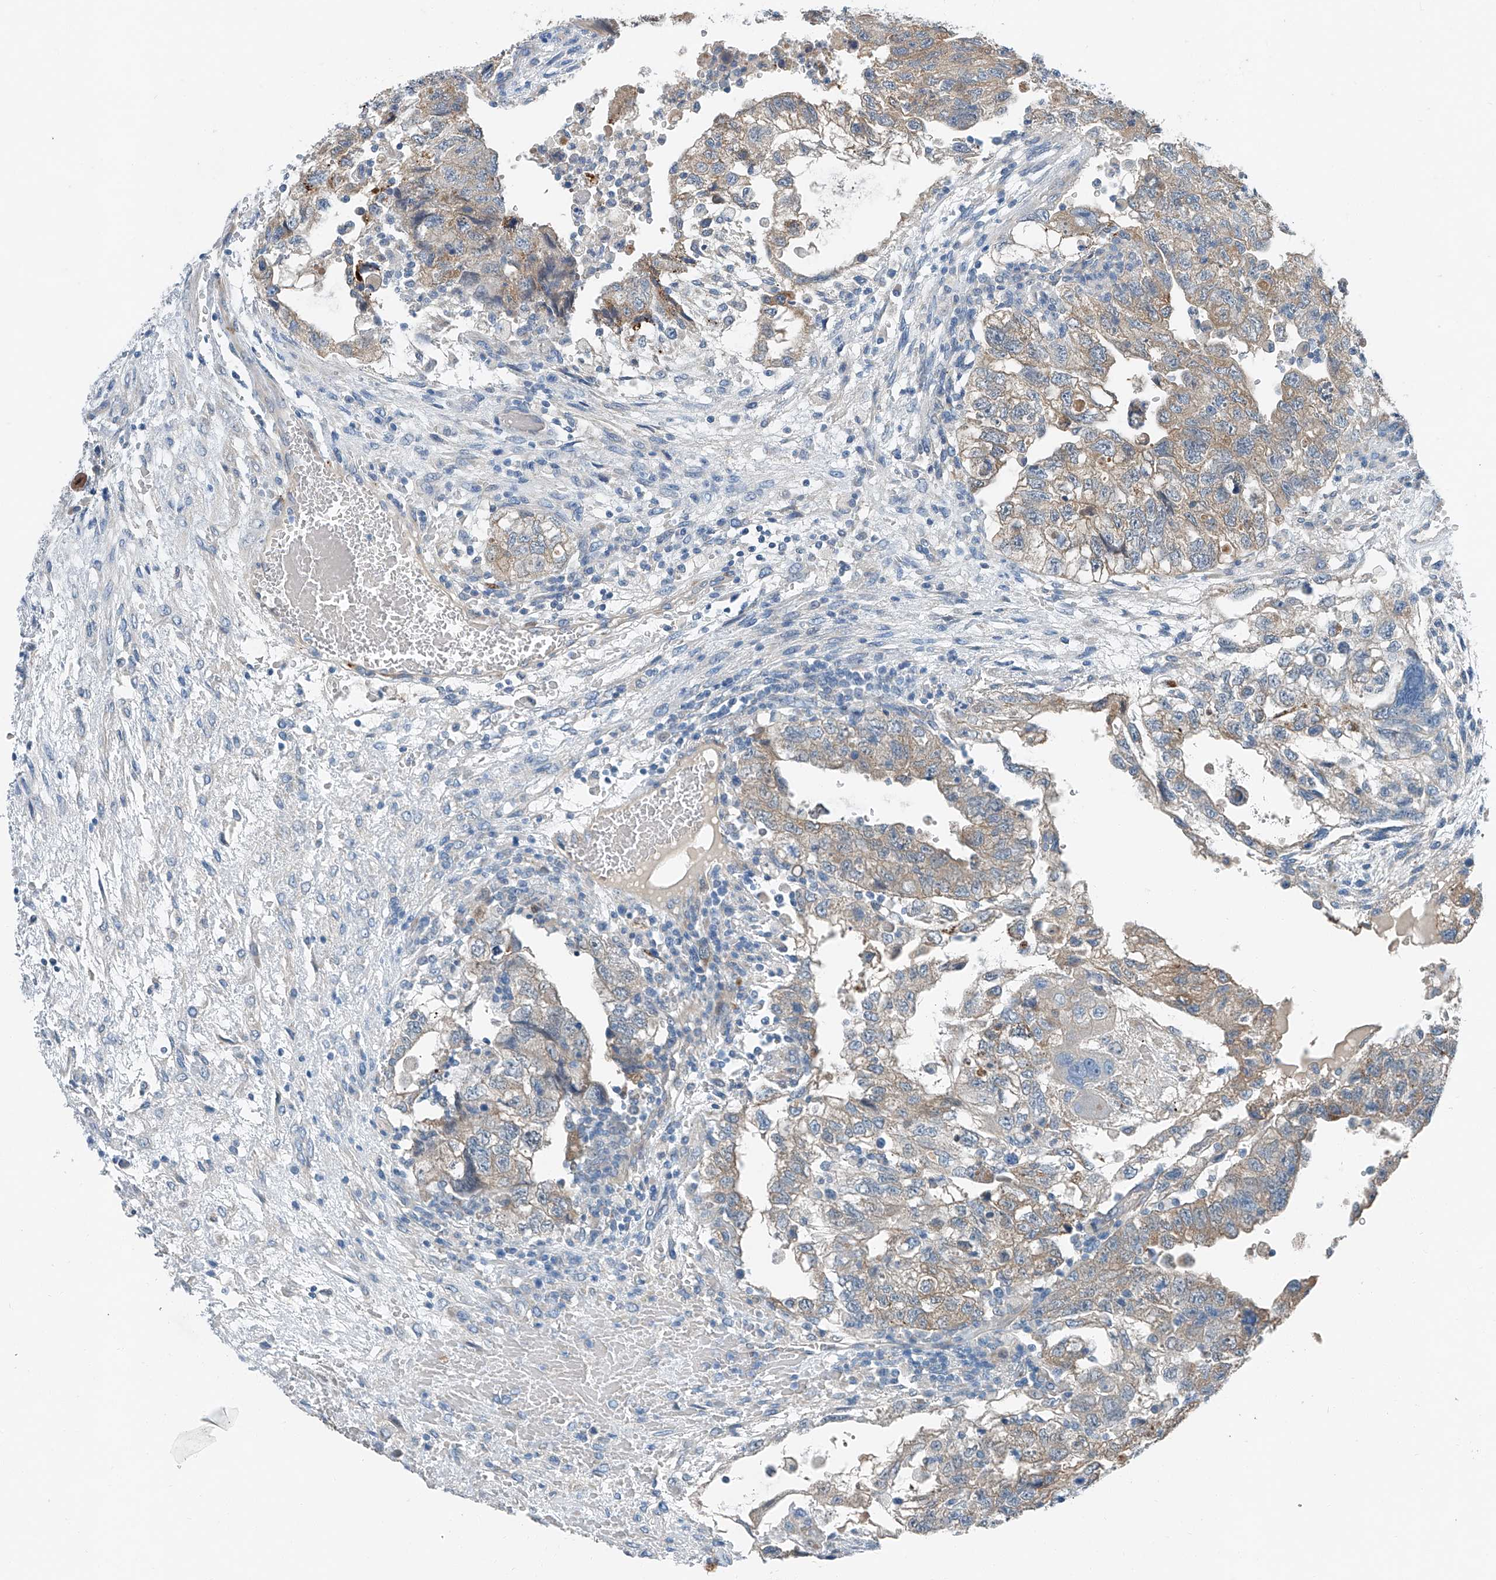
{"staining": {"intensity": "weak", "quantity": ">75%", "location": "cytoplasmic/membranous"}, "tissue": "testis cancer", "cell_type": "Tumor cells", "image_type": "cancer", "snomed": [{"axis": "morphology", "description": "Carcinoma, Embryonal, NOS"}, {"axis": "topography", "description": "Testis"}], "caption": "The immunohistochemical stain shows weak cytoplasmic/membranous staining in tumor cells of testis cancer (embryonal carcinoma) tissue.", "gene": "MDGA1", "patient": {"sex": "male", "age": 36}}